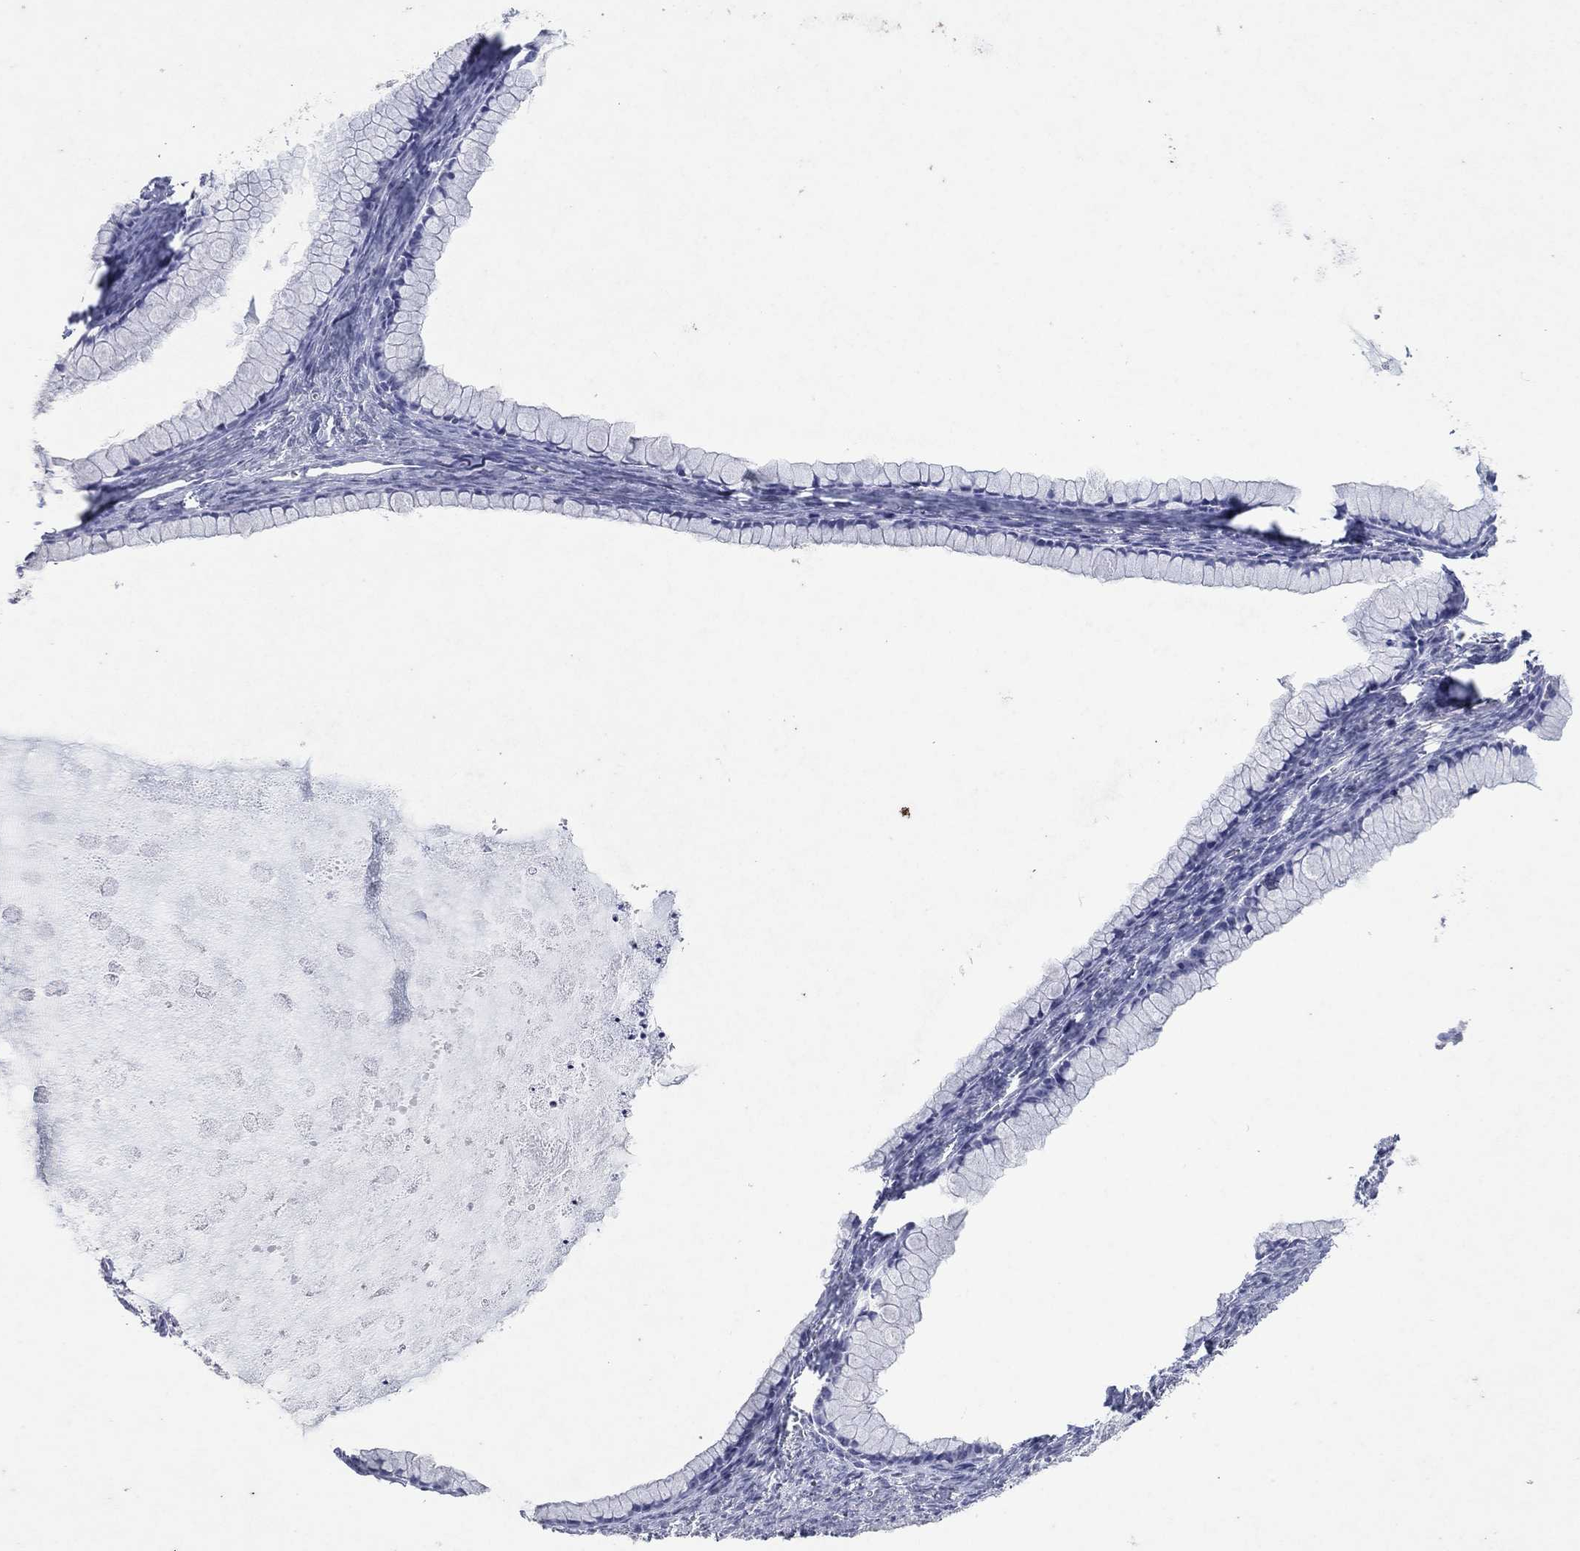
{"staining": {"intensity": "negative", "quantity": "none", "location": "none"}, "tissue": "ovarian cancer", "cell_type": "Tumor cells", "image_type": "cancer", "snomed": [{"axis": "morphology", "description": "Cystadenocarcinoma, mucinous, NOS"}, {"axis": "topography", "description": "Ovary"}], "caption": "An immunohistochemistry image of ovarian cancer is shown. There is no staining in tumor cells of ovarian cancer.", "gene": "KRT40", "patient": {"sex": "female", "age": 41}}